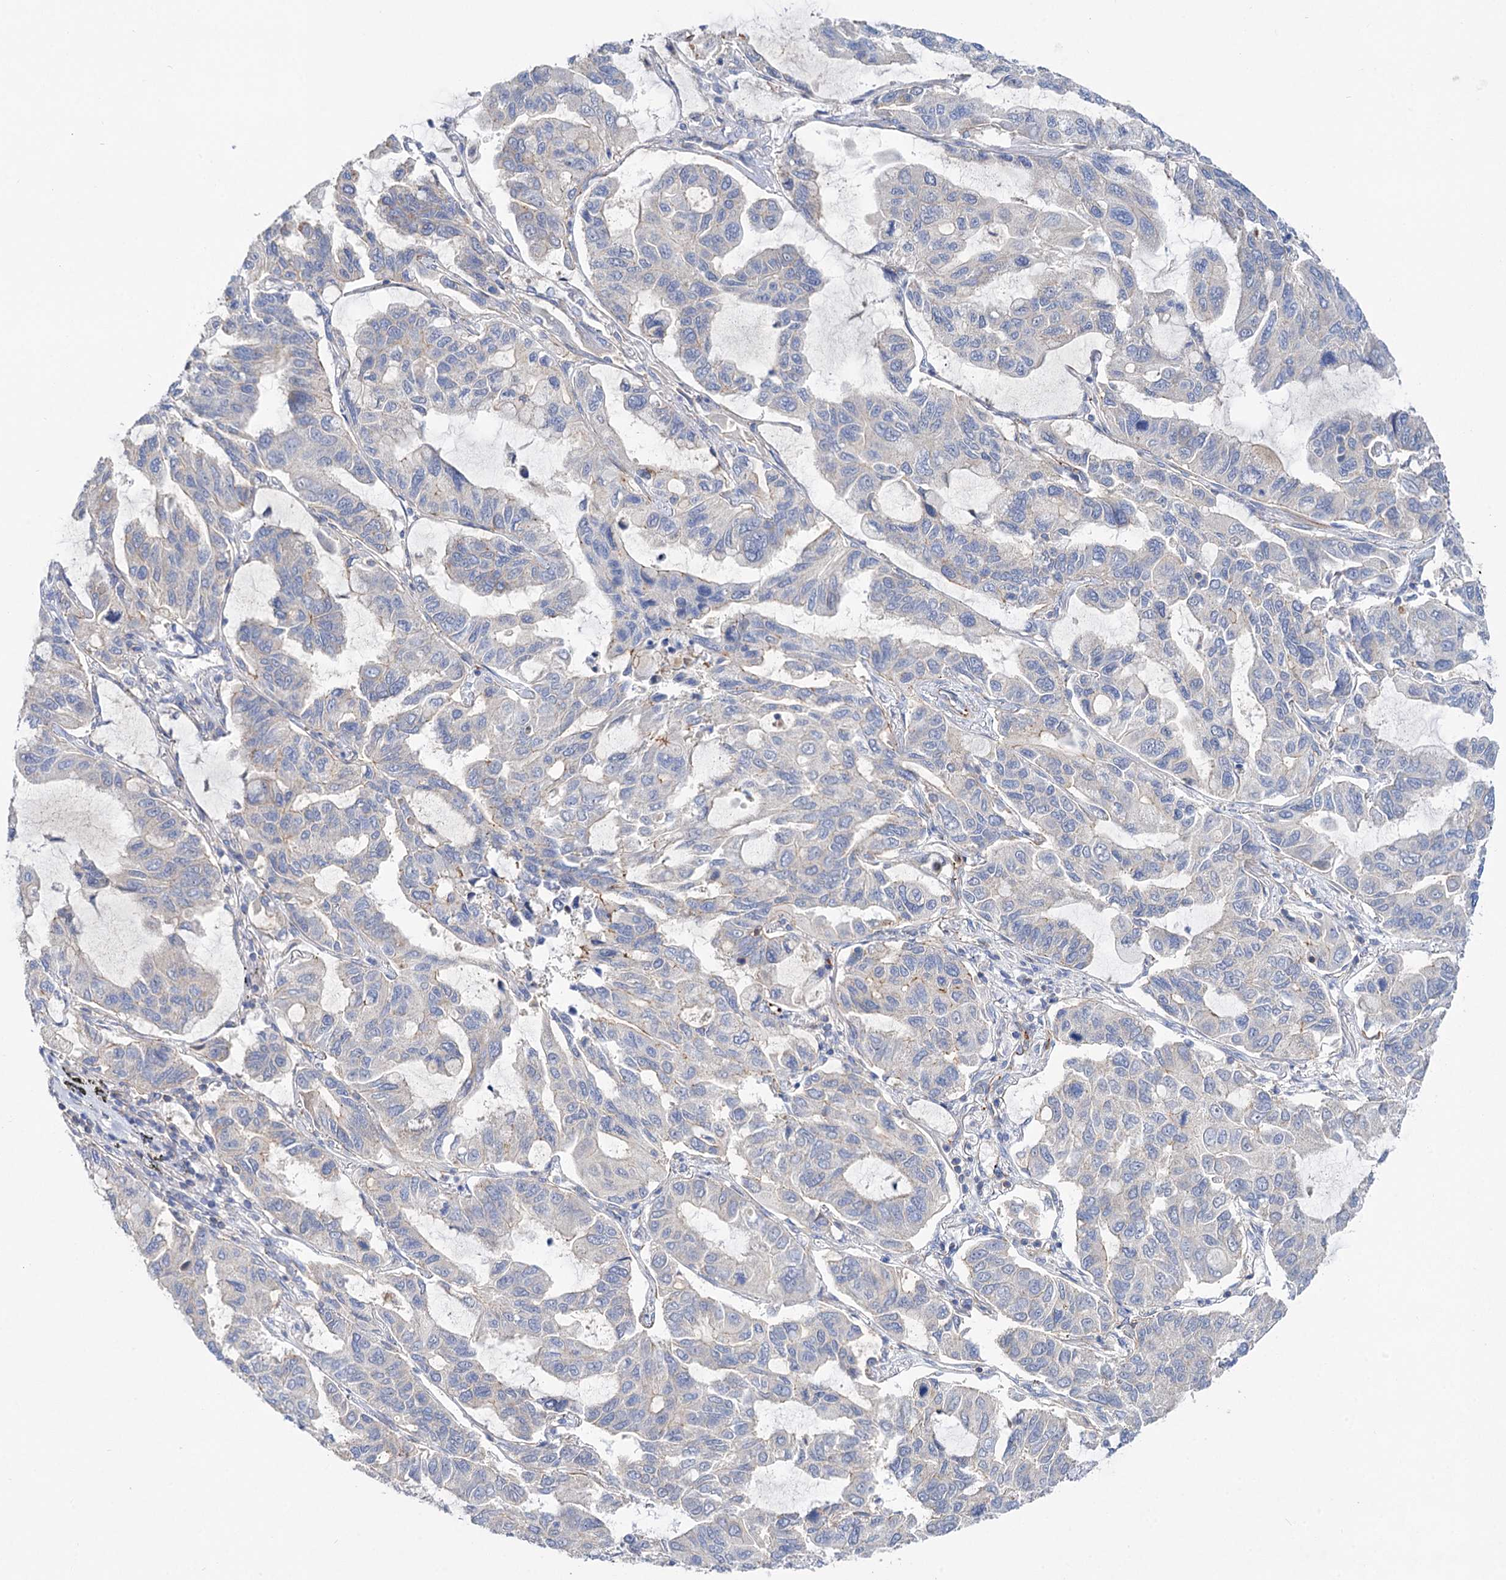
{"staining": {"intensity": "negative", "quantity": "none", "location": "none"}, "tissue": "lung cancer", "cell_type": "Tumor cells", "image_type": "cancer", "snomed": [{"axis": "morphology", "description": "Adenocarcinoma, NOS"}, {"axis": "topography", "description": "Lung"}], "caption": "A high-resolution histopathology image shows immunohistochemistry staining of lung adenocarcinoma, which demonstrates no significant positivity in tumor cells. (Brightfield microscopy of DAB (3,3'-diaminobenzidine) immunohistochemistry (IHC) at high magnification).", "gene": "NUDCD2", "patient": {"sex": "male", "age": 64}}